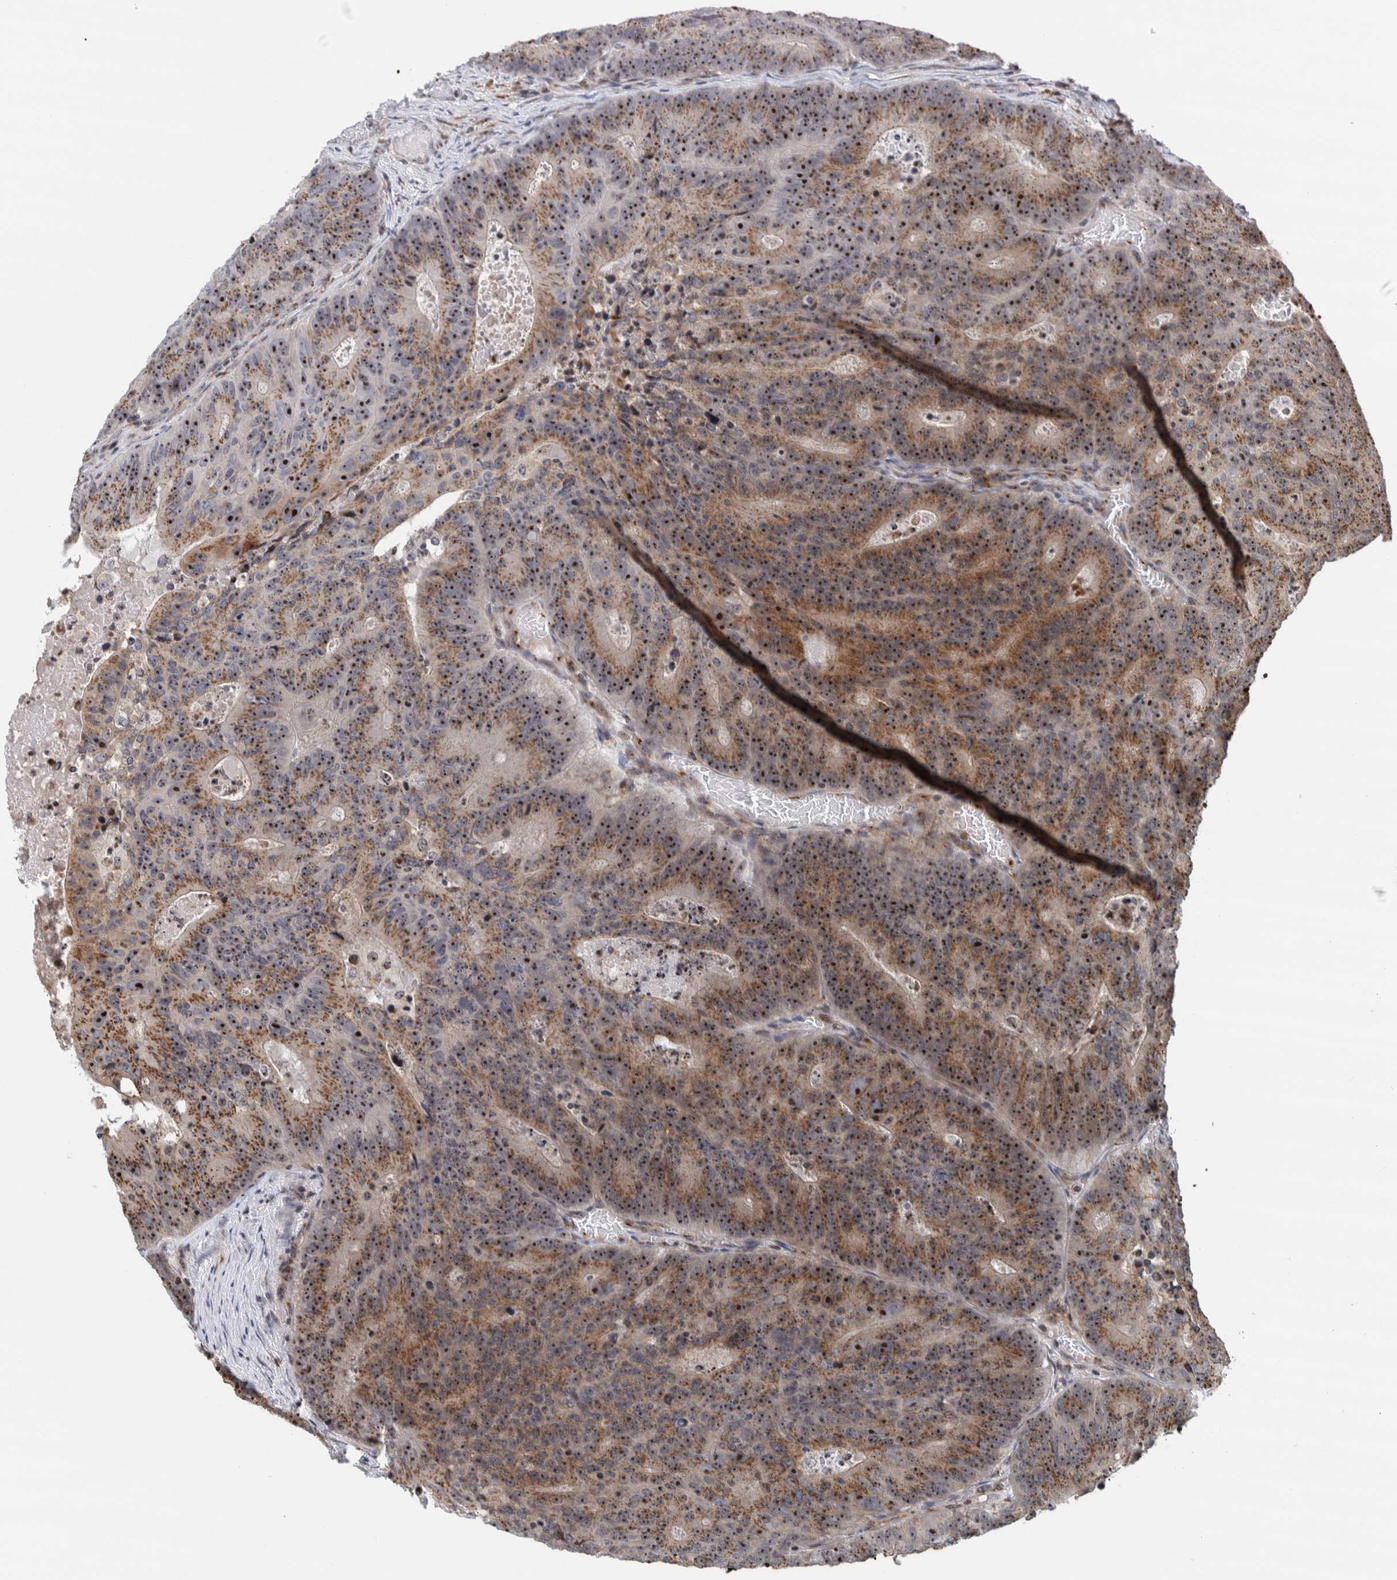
{"staining": {"intensity": "moderate", "quantity": ">75%", "location": "cytoplasmic/membranous,nuclear"}, "tissue": "colorectal cancer", "cell_type": "Tumor cells", "image_type": "cancer", "snomed": [{"axis": "morphology", "description": "Adenocarcinoma, NOS"}, {"axis": "topography", "description": "Colon"}], "caption": "Human colorectal cancer stained for a protein (brown) exhibits moderate cytoplasmic/membranous and nuclear positive staining in approximately >75% of tumor cells.", "gene": "CCDC182", "patient": {"sex": "male", "age": 87}}